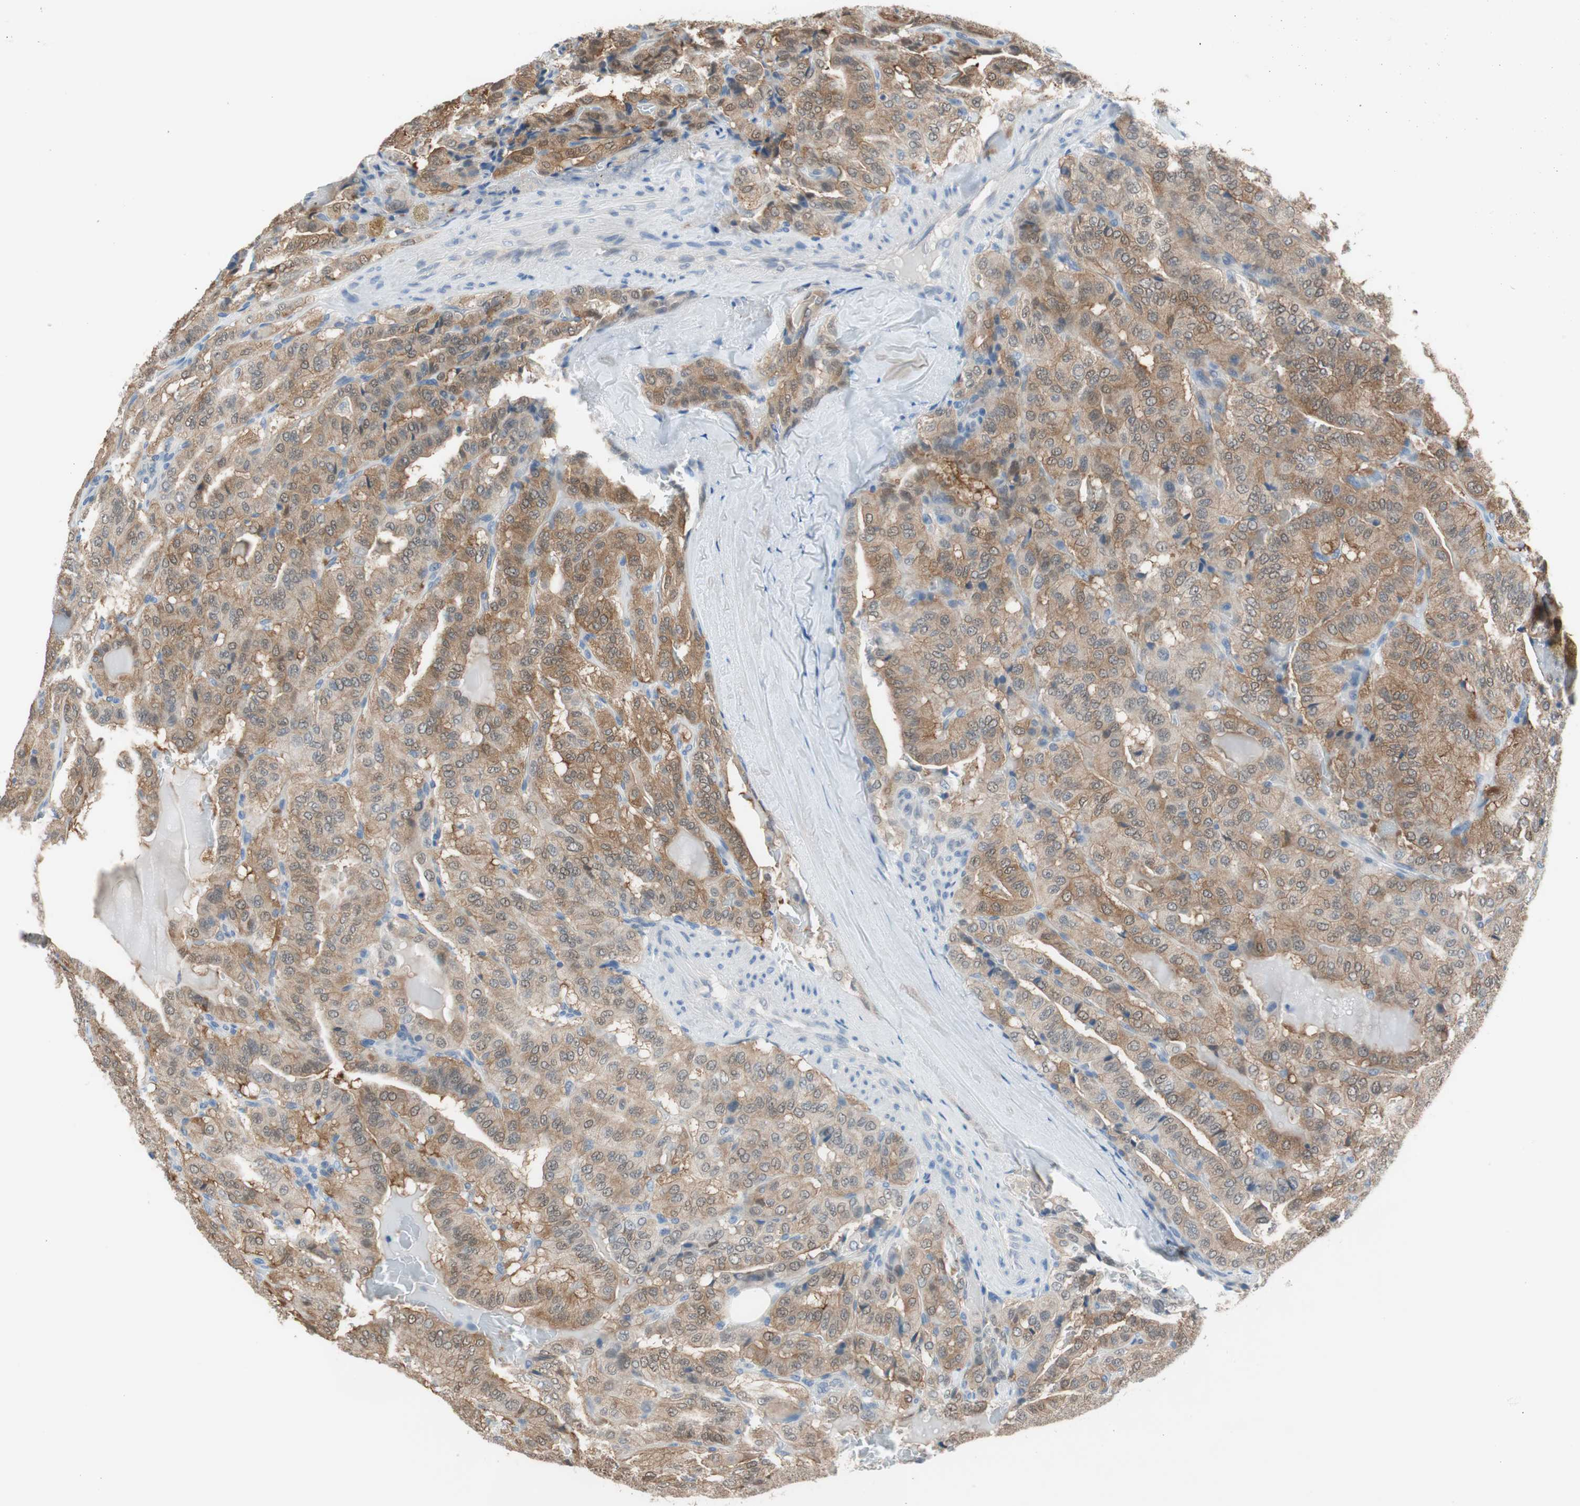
{"staining": {"intensity": "moderate", "quantity": ">75%", "location": "cytoplasmic/membranous"}, "tissue": "thyroid cancer", "cell_type": "Tumor cells", "image_type": "cancer", "snomed": [{"axis": "morphology", "description": "Papillary adenocarcinoma, NOS"}, {"axis": "topography", "description": "Thyroid gland"}], "caption": "Protein expression analysis of human thyroid papillary adenocarcinoma reveals moderate cytoplasmic/membranous expression in about >75% of tumor cells.", "gene": "GRHL1", "patient": {"sex": "male", "age": 77}}